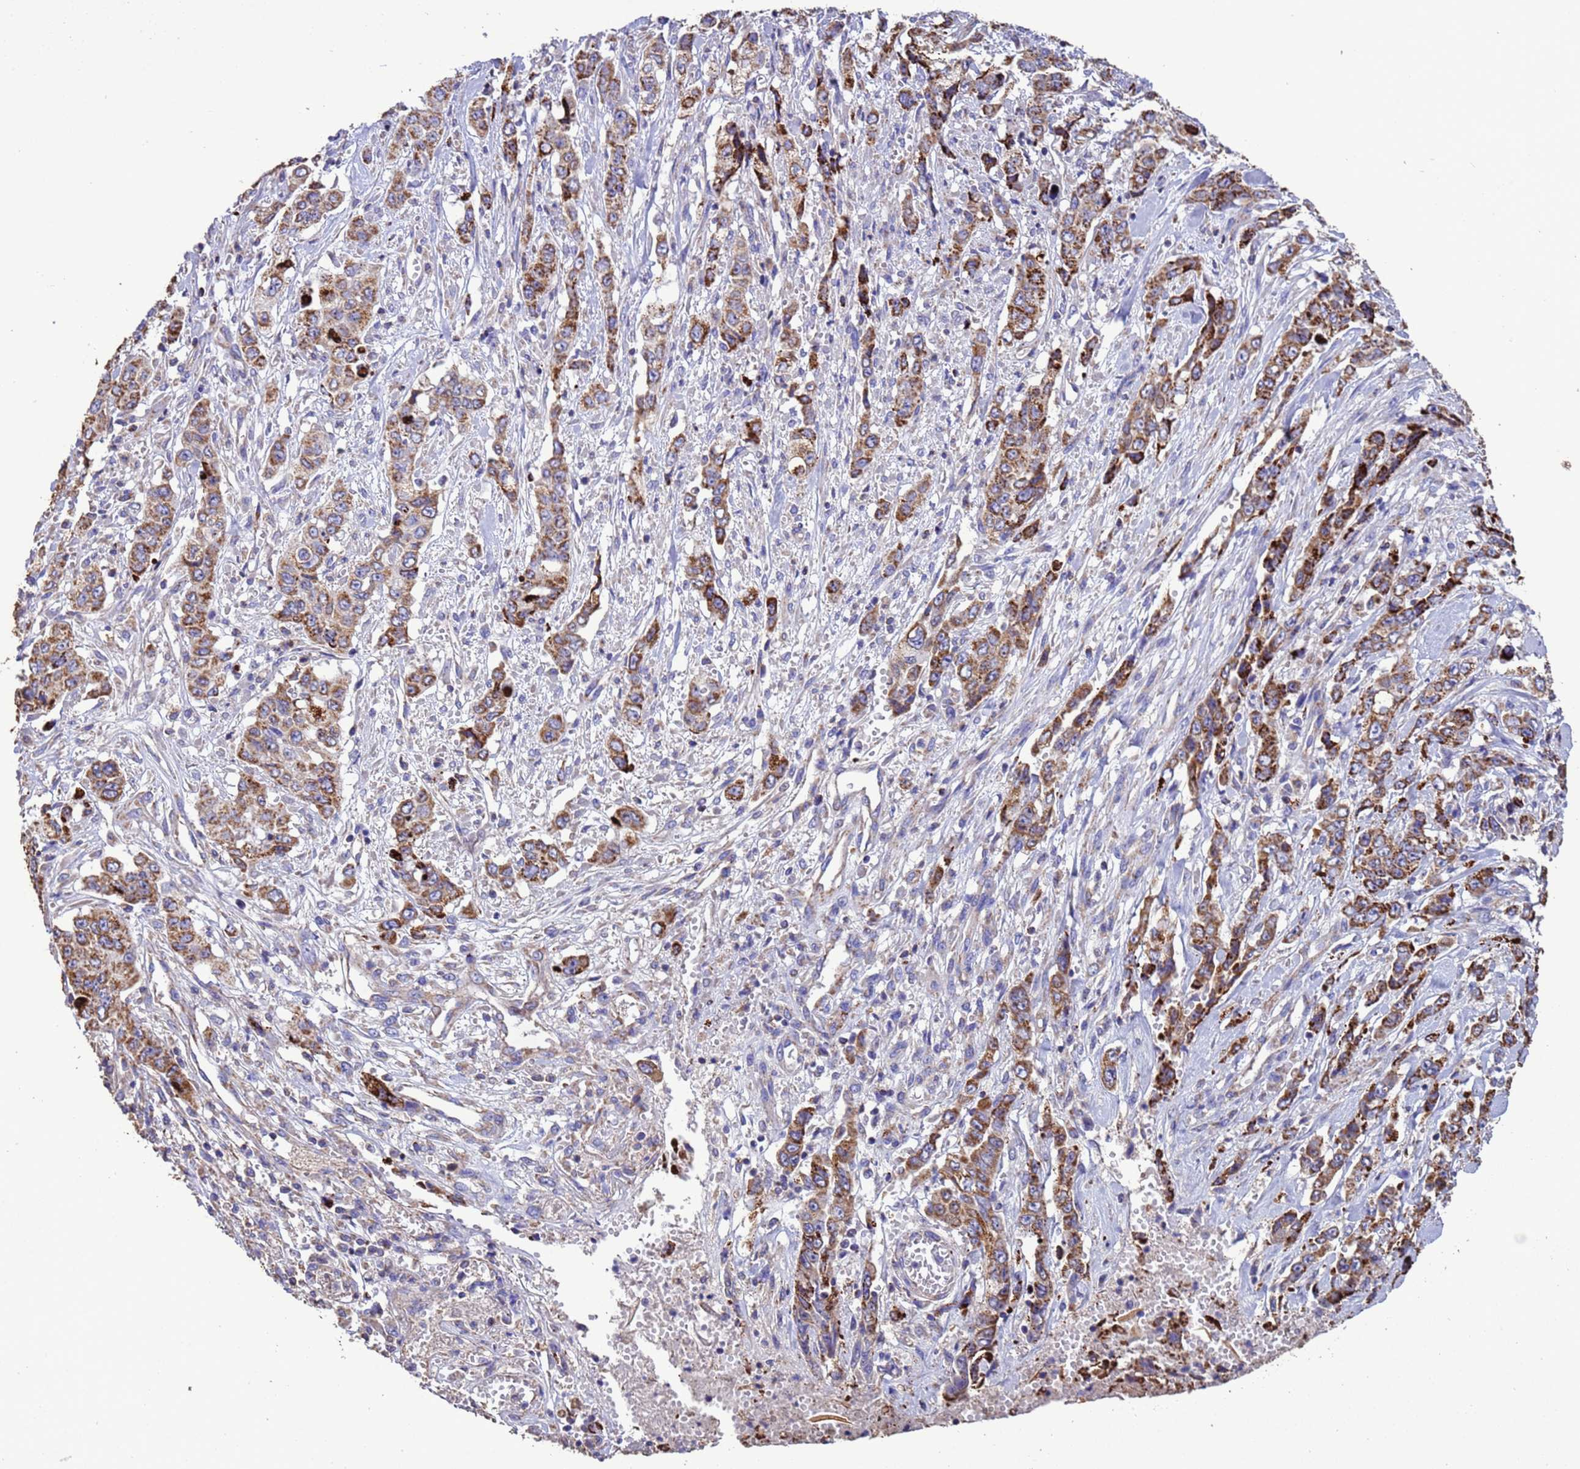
{"staining": {"intensity": "strong", "quantity": ">75%", "location": "cytoplasmic/membranous"}, "tissue": "stomach cancer", "cell_type": "Tumor cells", "image_type": "cancer", "snomed": [{"axis": "morphology", "description": "Normal tissue, NOS"}, {"axis": "morphology", "description": "Adenocarcinoma, NOS"}, {"axis": "topography", "description": "Stomach"}], "caption": "Stomach adenocarcinoma tissue demonstrates strong cytoplasmic/membranous staining in approximately >75% of tumor cells", "gene": "ZNFX1", "patient": {"sex": "female", "age": 64}}